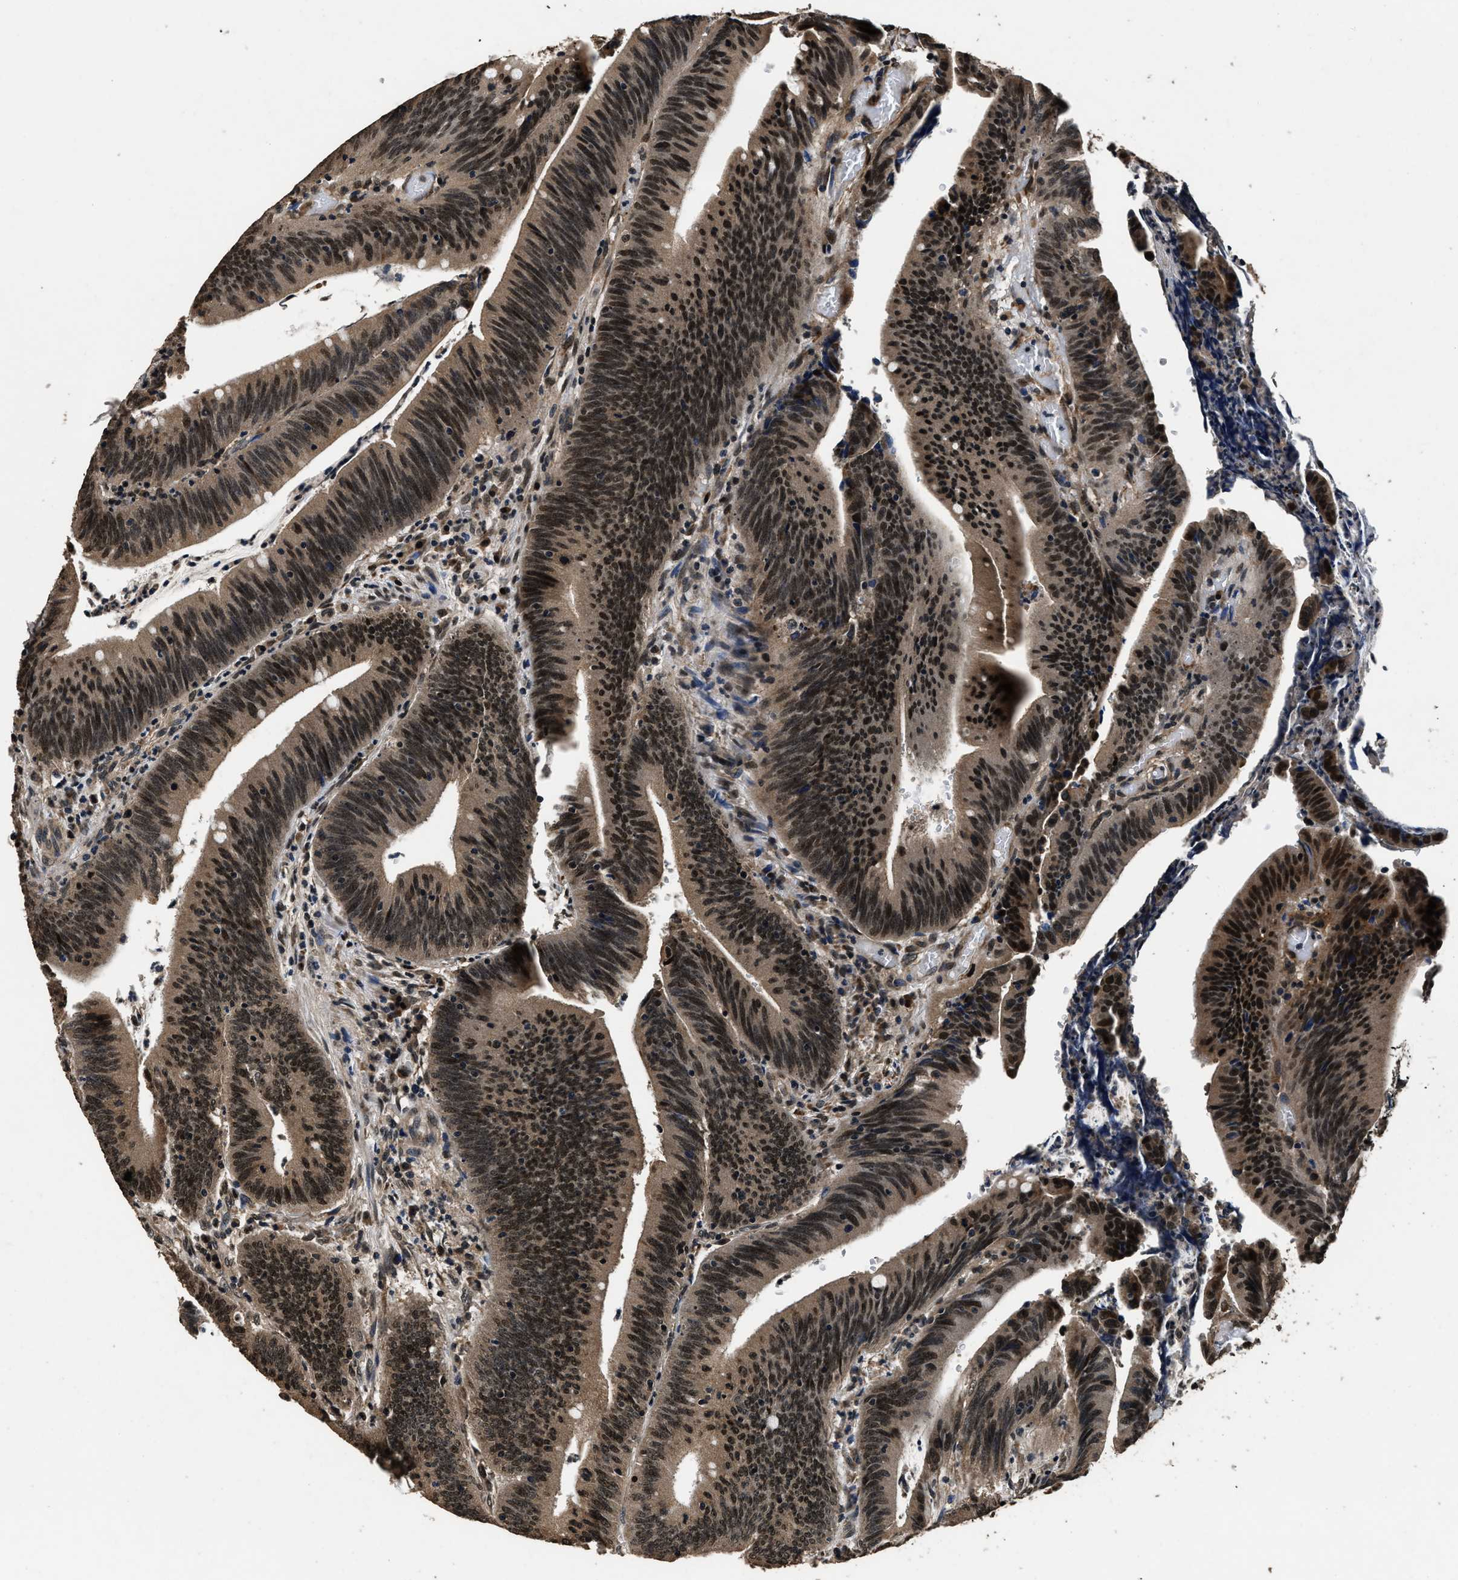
{"staining": {"intensity": "strong", "quantity": ">75%", "location": "cytoplasmic/membranous,nuclear"}, "tissue": "colorectal cancer", "cell_type": "Tumor cells", "image_type": "cancer", "snomed": [{"axis": "morphology", "description": "Normal tissue, NOS"}, {"axis": "morphology", "description": "Adenocarcinoma, NOS"}, {"axis": "topography", "description": "Rectum"}], "caption": "Human colorectal adenocarcinoma stained for a protein (brown) reveals strong cytoplasmic/membranous and nuclear positive positivity in about >75% of tumor cells.", "gene": "CSTF1", "patient": {"sex": "female", "age": 66}}